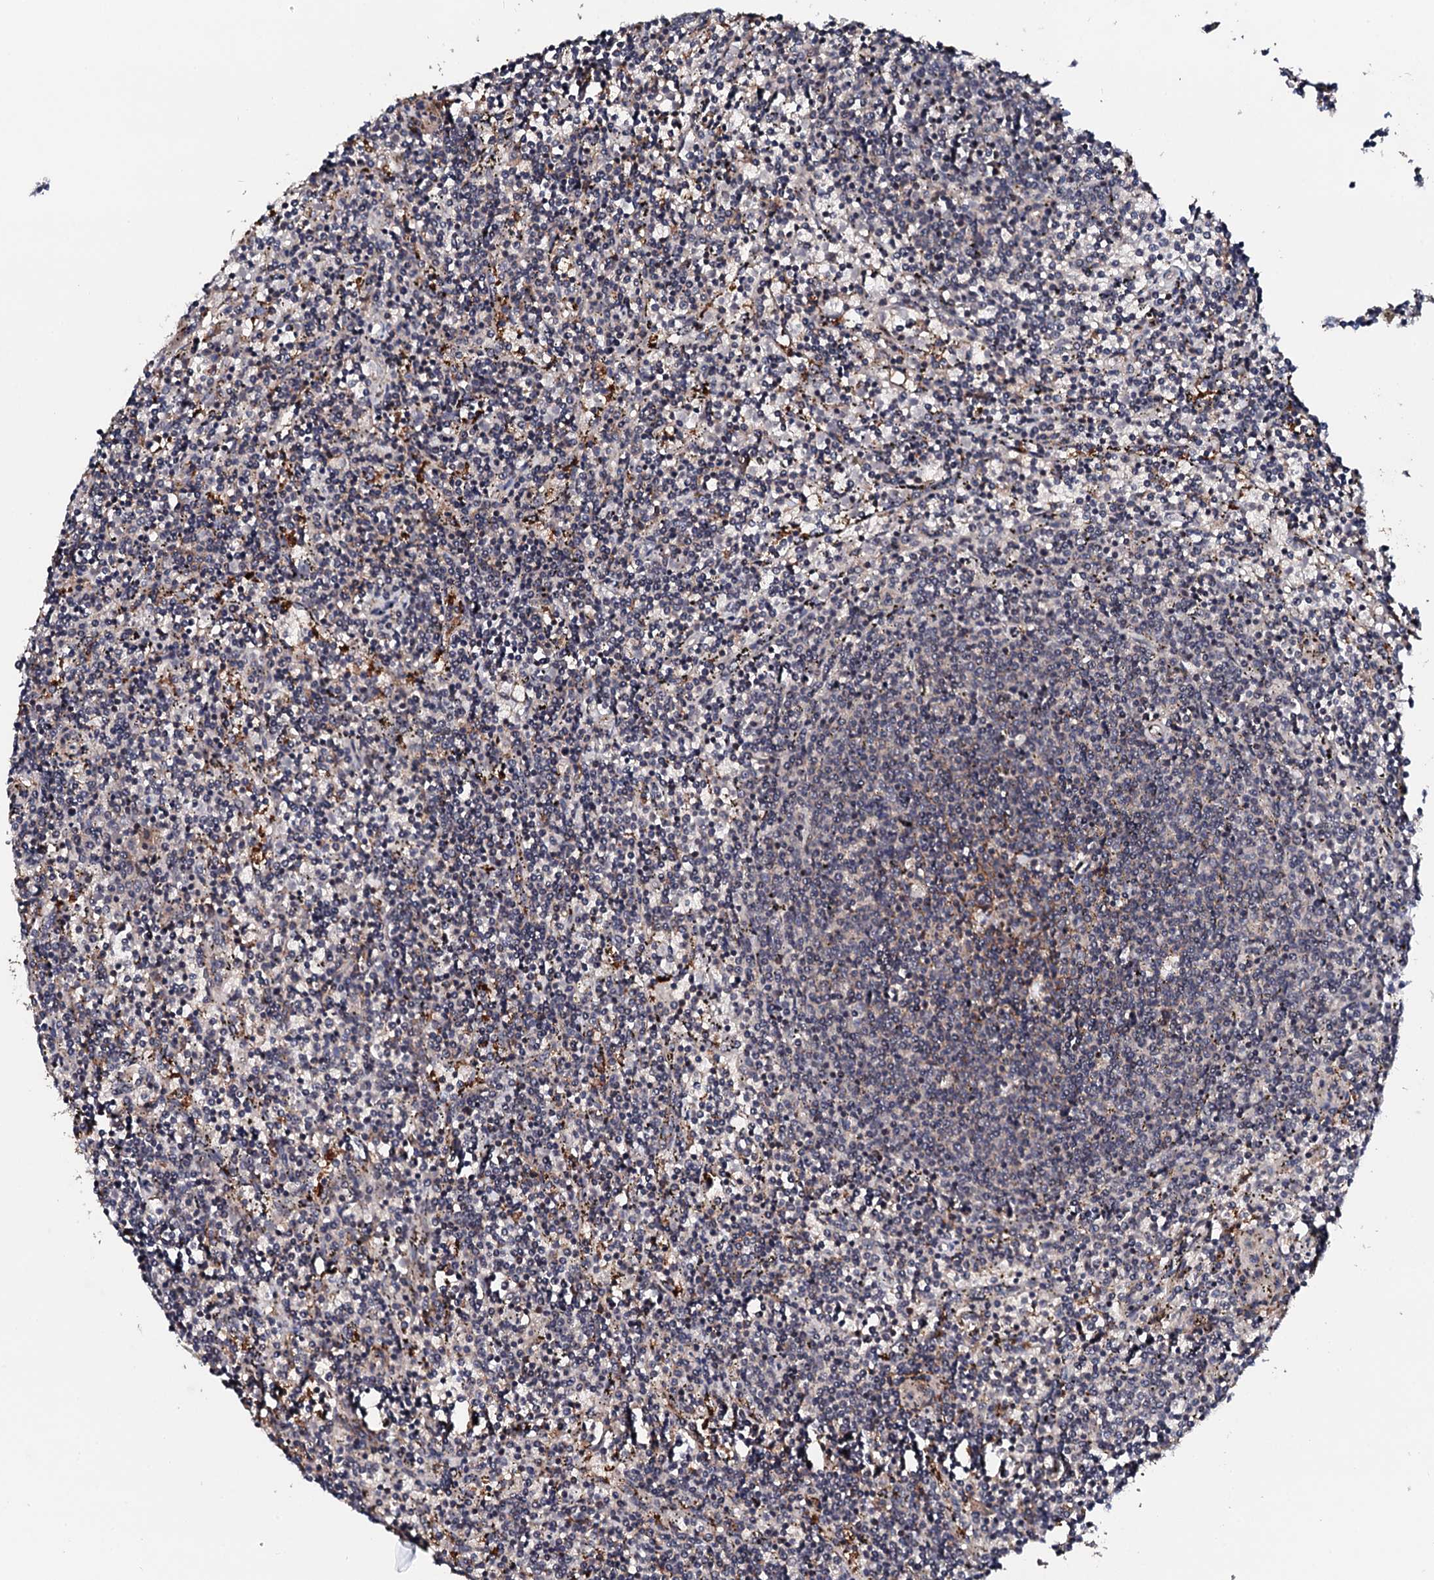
{"staining": {"intensity": "negative", "quantity": "none", "location": "none"}, "tissue": "lymphoma", "cell_type": "Tumor cells", "image_type": "cancer", "snomed": [{"axis": "morphology", "description": "Malignant lymphoma, non-Hodgkin's type, Low grade"}, {"axis": "topography", "description": "Spleen"}], "caption": "Immunohistochemical staining of low-grade malignant lymphoma, non-Hodgkin's type demonstrates no significant staining in tumor cells.", "gene": "EDC3", "patient": {"sex": "female", "age": 50}}